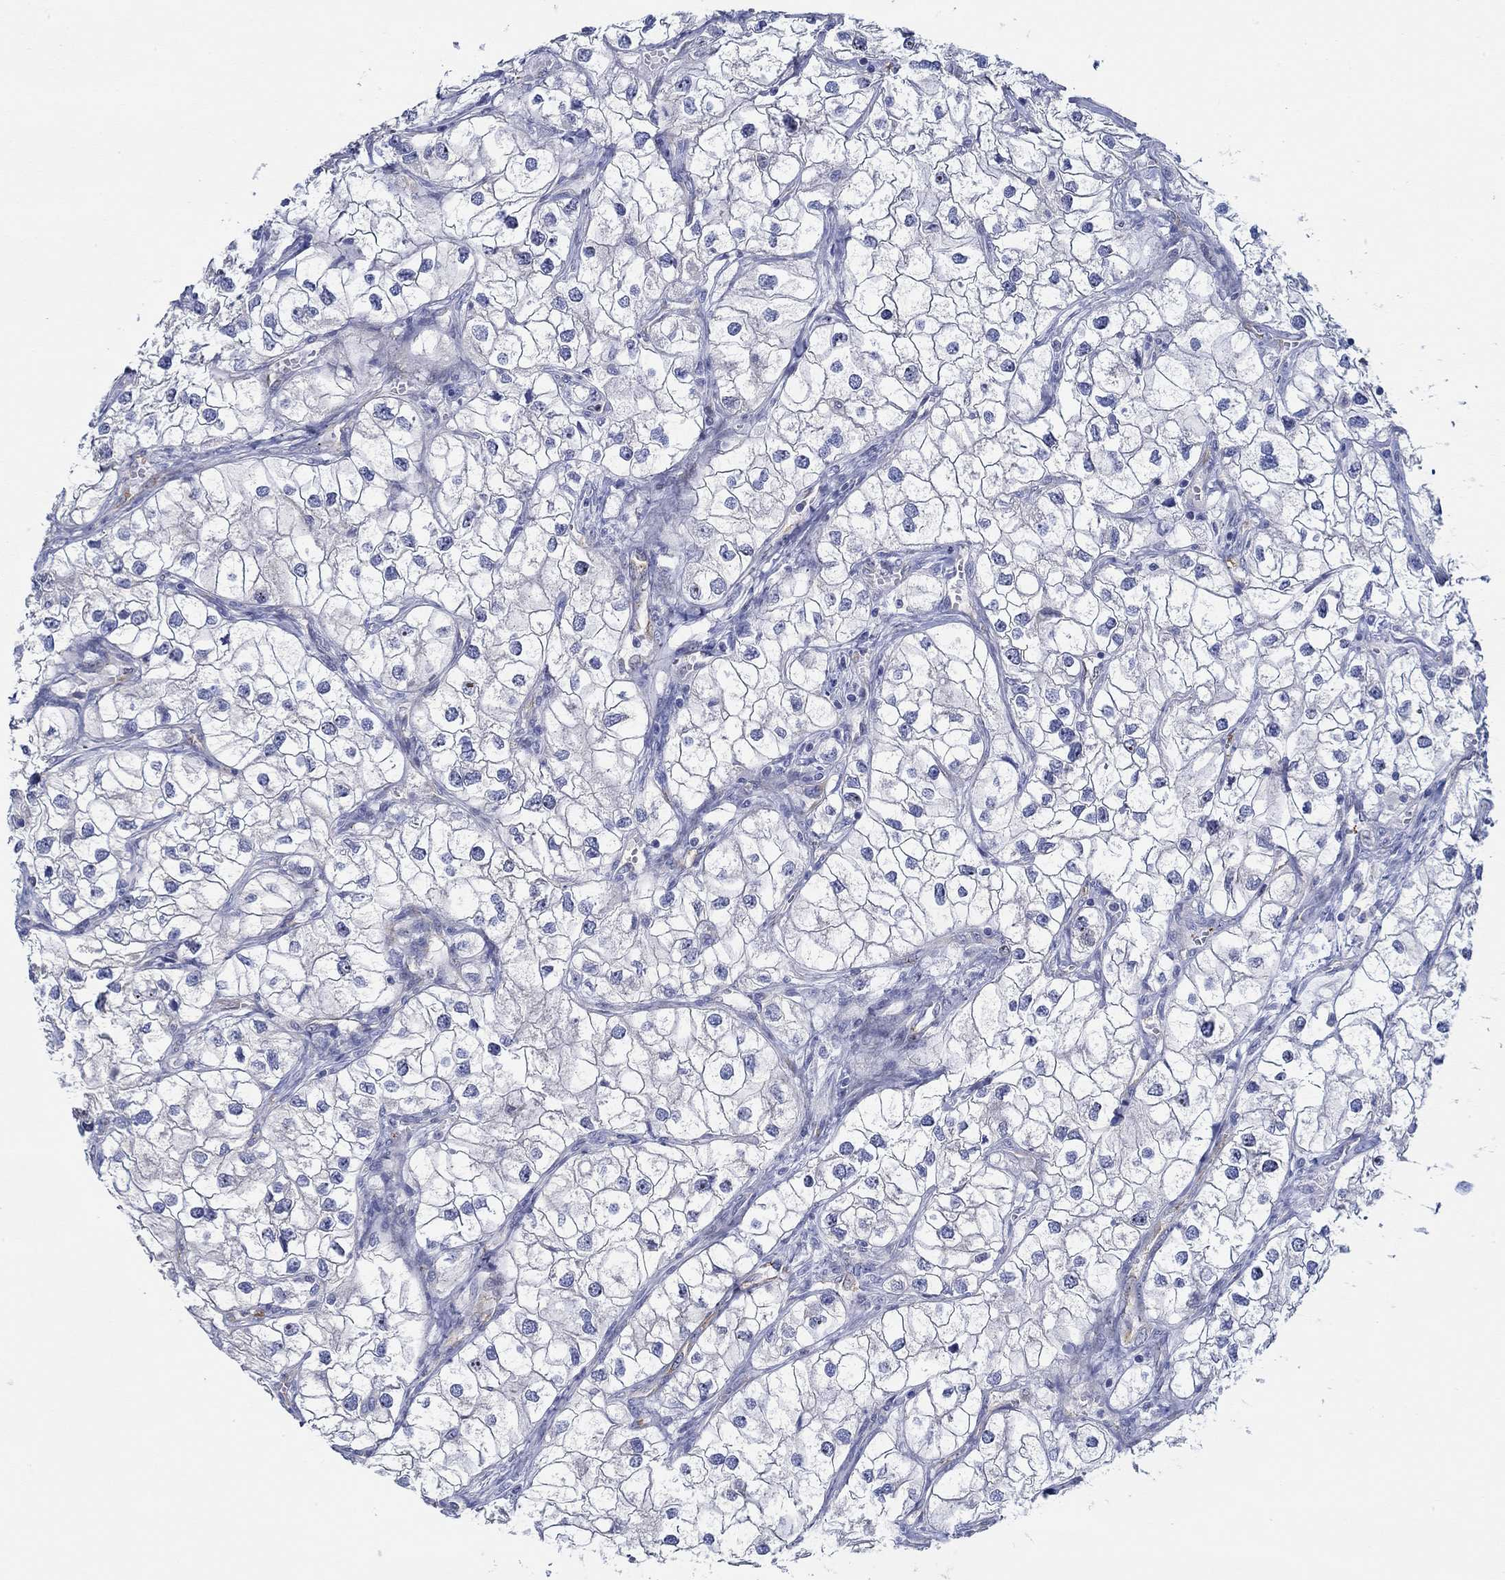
{"staining": {"intensity": "negative", "quantity": "none", "location": "none"}, "tissue": "renal cancer", "cell_type": "Tumor cells", "image_type": "cancer", "snomed": [{"axis": "morphology", "description": "Adenocarcinoma, NOS"}, {"axis": "topography", "description": "Kidney"}], "caption": "Tumor cells are negative for brown protein staining in renal cancer (adenocarcinoma).", "gene": "SLC27A3", "patient": {"sex": "male", "age": 59}}